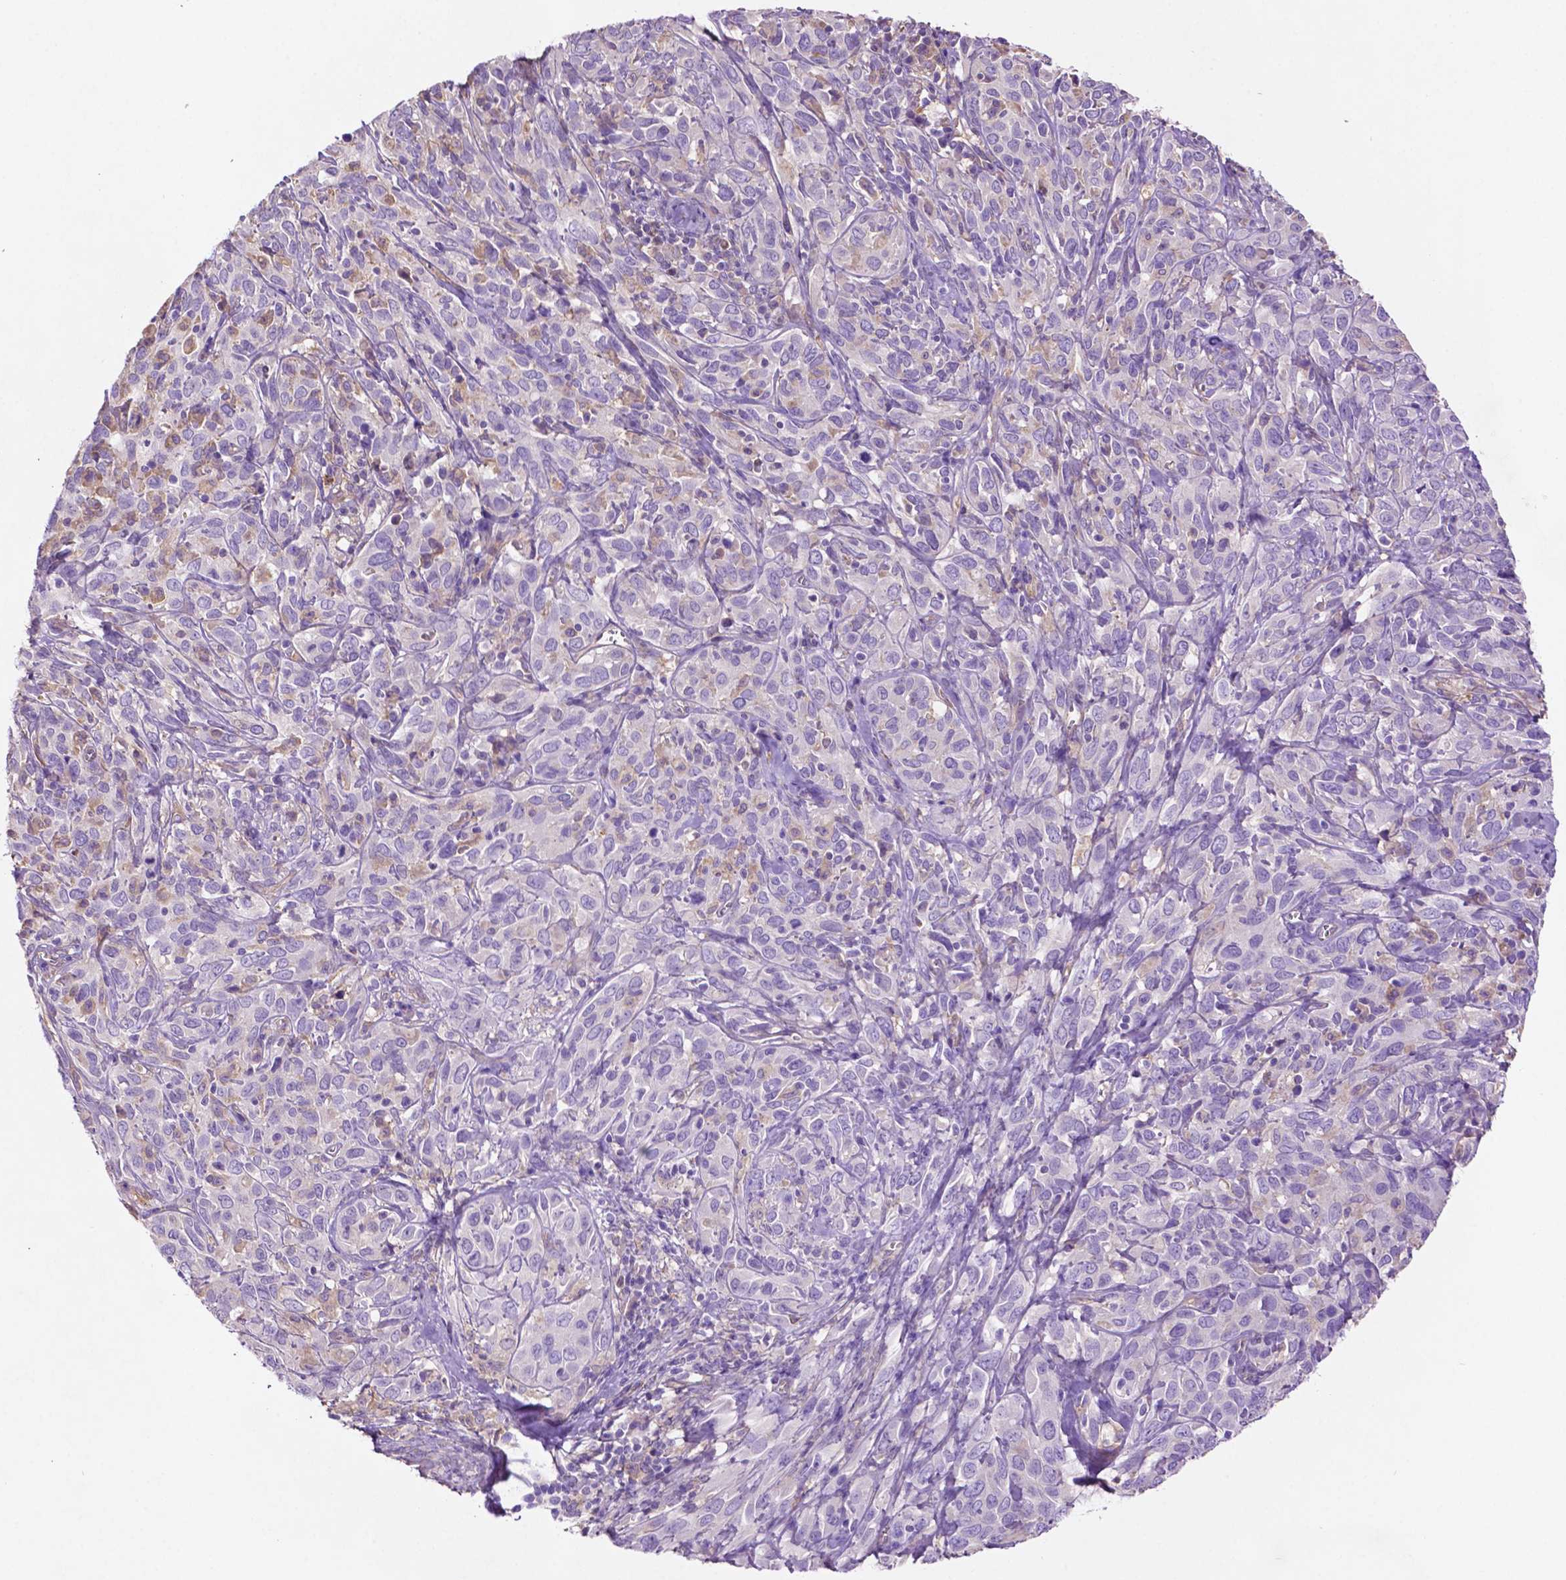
{"staining": {"intensity": "negative", "quantity": "none", "location": "none"}, "tissue": "cervical cancer", "cell_type": "Tumor cells", "image_type": "cancer", "snomed": [{"axis": "morphology", "description": "Normal tissue, NOS"}, {"axis": "morphology", "description": "Squamous cell carcinoma, NOS"}, {"axis": "topography", "description": "Cervix"}], "caption": "There is no significant positivity in tumor cells of cervical squamous cell carcinoma.", "gene": "GDPD5", "patient": {"sex": "female", "age": 51}}